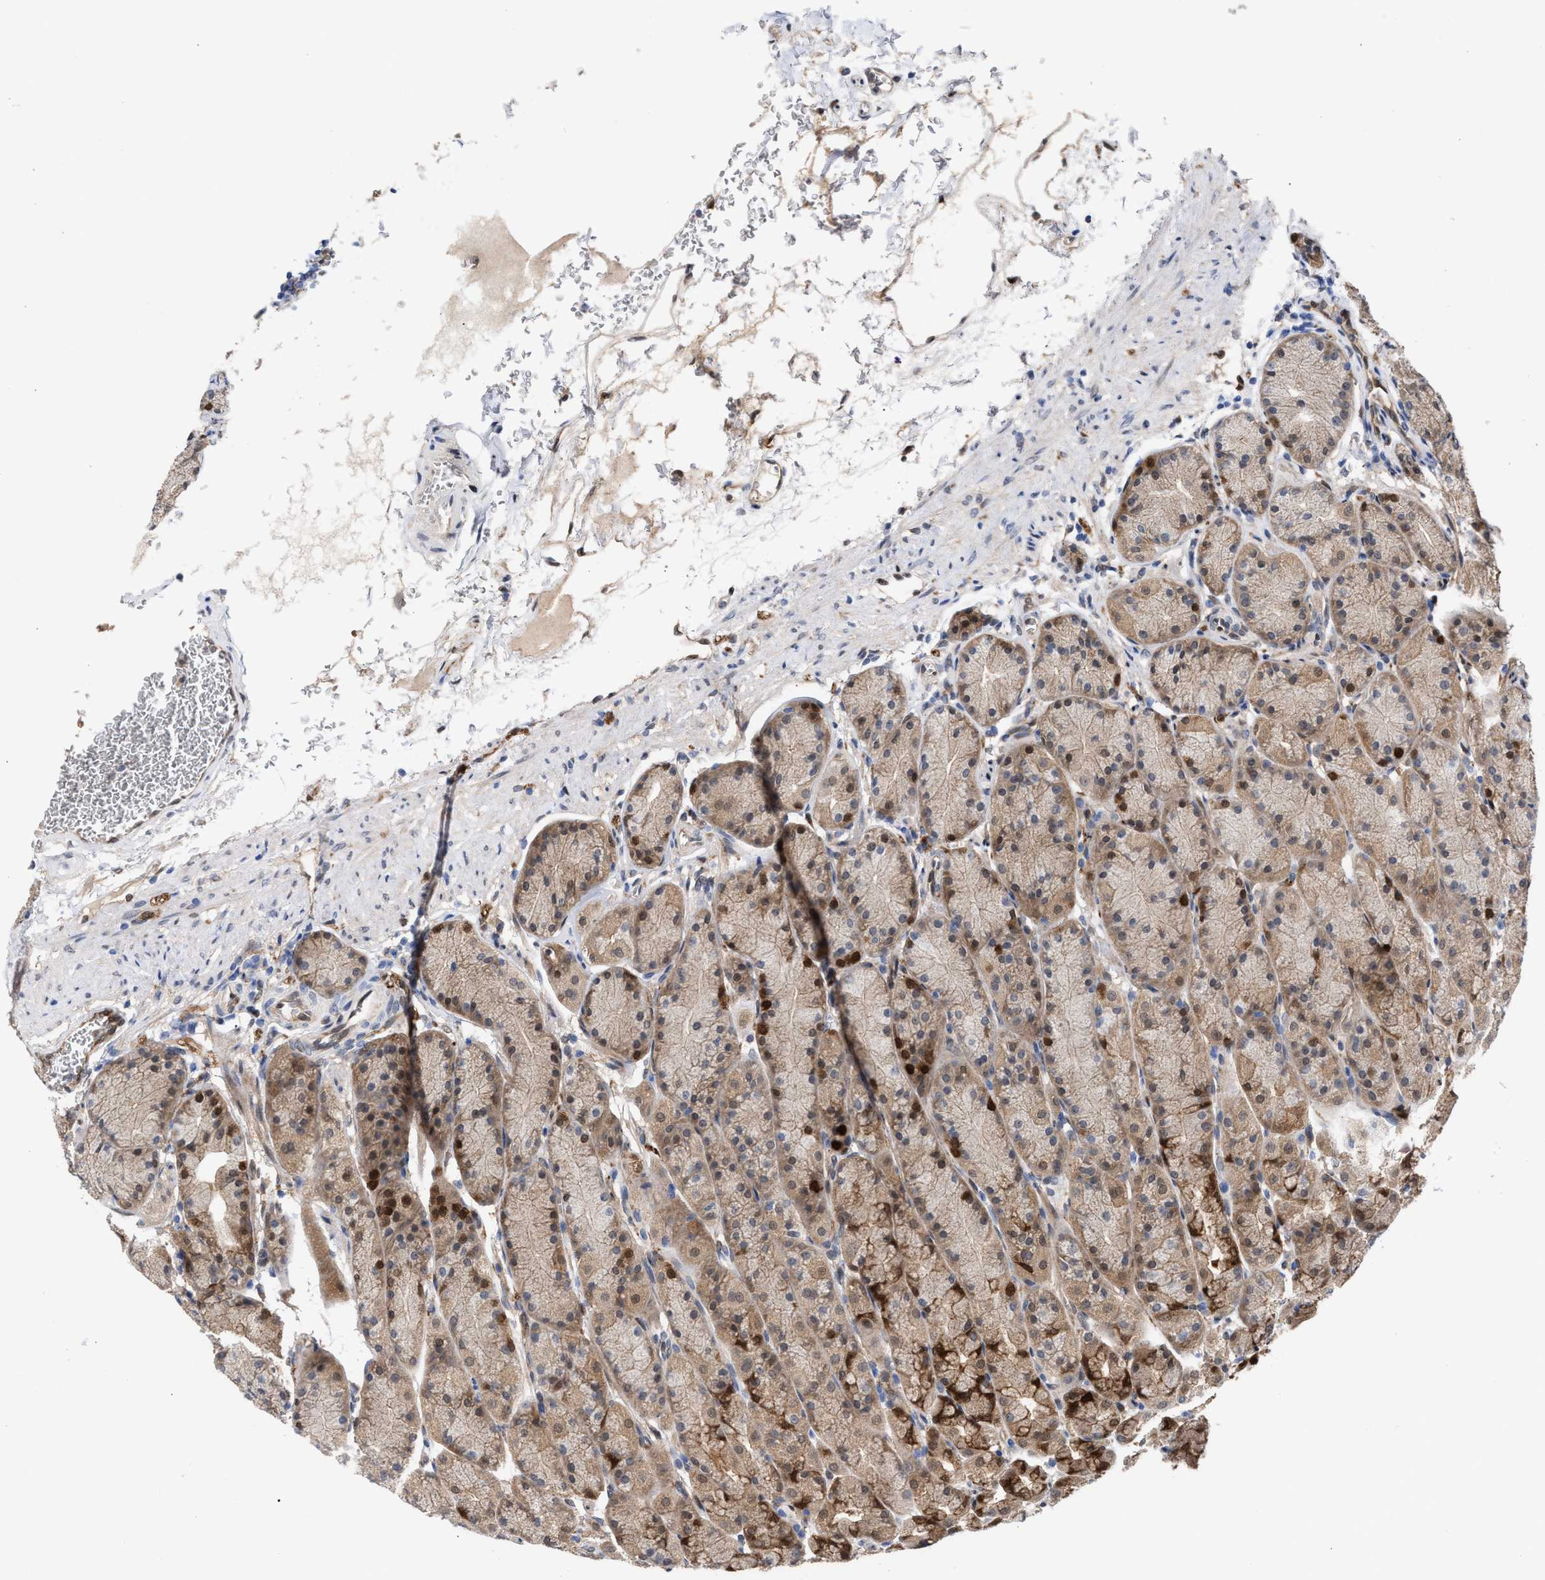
{"staining": {"intensity": "strong", "quantity": "<25%", "location": "cytoplasmic/membranous"}, "tissue": "stomach", "cell_type": "Glandular cells", "image_type": "normal", "snomed": [{"axis": "morphology", "description": "Normal tissue, NOS"}, {"axis": "topography", "description": "Stomach"}], "caption": "Stomach stained with IHC shows strong cytoplasmic/membranous positivity in about <25% of glandular cells.", "gene": "TP53I3", "patient": {"sex": "male", "age": 42}}